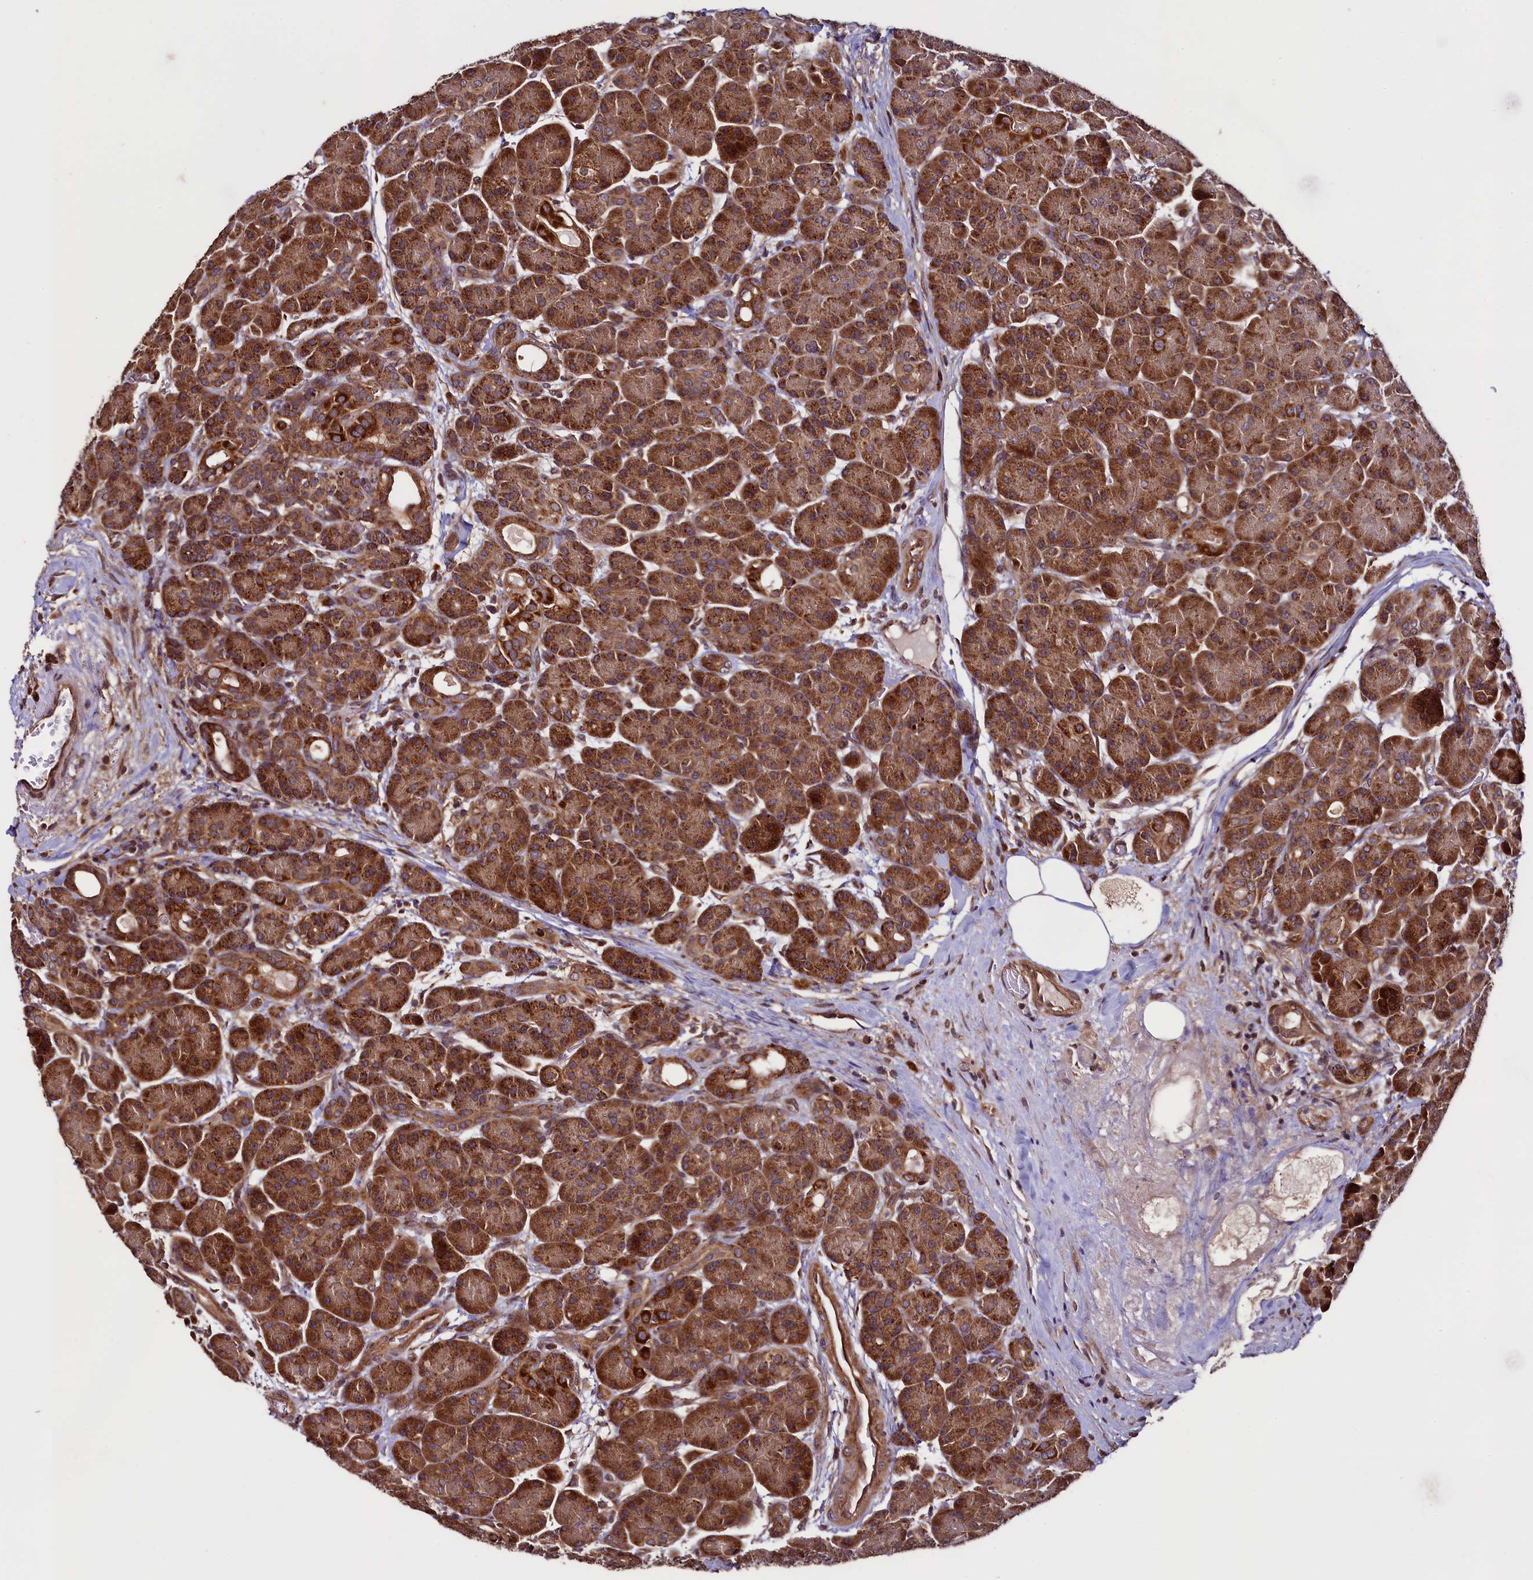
{"staining": {"intensity": "strong", "quantity": ">75%", "location": "cytoplasmic/membranous"}, "tissue": "pancreas", "cell_type": "Exocrine glandular cells", "image_type": "normal", "snomed": [{"axis": "morphology", "description": "Normal tissue, NOS"}, {"axis": "topography", "description": "Pancreas"}], "caption": "The immunohistochemical stain labels strong cytoplasmic/membranous staining in exocrine glandular cells of unremarkable pancreas. Using DAB (3,3'-diaminobenzidine) (brown) and hematoxylin (blue) stains, captured at high magnification using brightfield microscopy.", "gene": "RBFA", "patient": {"sex": "male", "age": 63}}